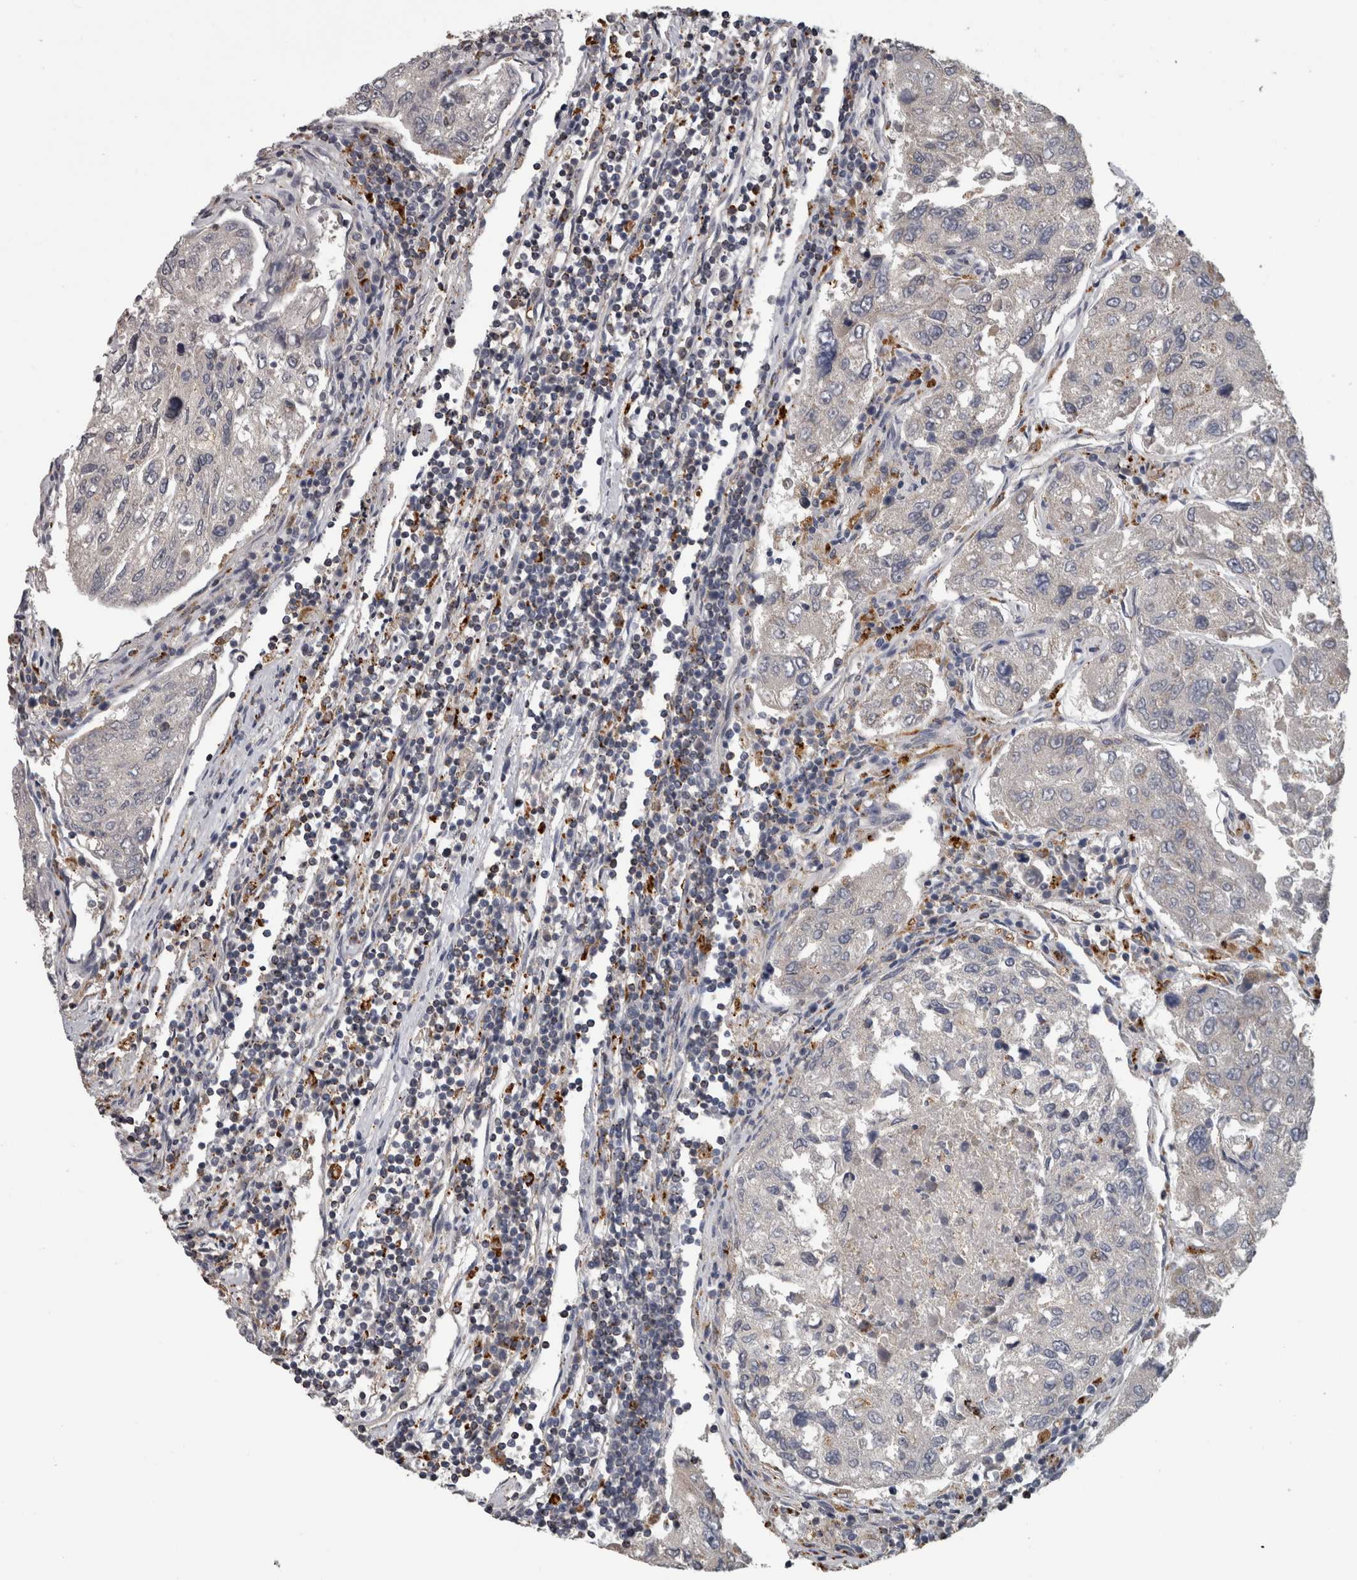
{"staining": {"intensity": "negative", "quantity": "none", "location": "none"}, "tissue": "urothelial cancer", "cell_type": "Tumor cells", "image_type": "cancer", "snomed": [{"axis": "morphology", "description": "Urothelial carcinoma, High grade"}, {"axis": "topography", "description": "Lymph node"}, {"axis": "topography", "description": "Urinary bladder"}], "caption": "Immunohistochemistry (IHC) image of high-grade urothelial carcinoma stained for a protein (brown), which exhibits no positivity in tumor cells. Brightfield microscopy of immunohistochemistry stained with DAB (brown) and hematoxylin (blue), captured at high magnification.", "gene": "NAAA", "patient": {"sex": "male", "age": 51}}